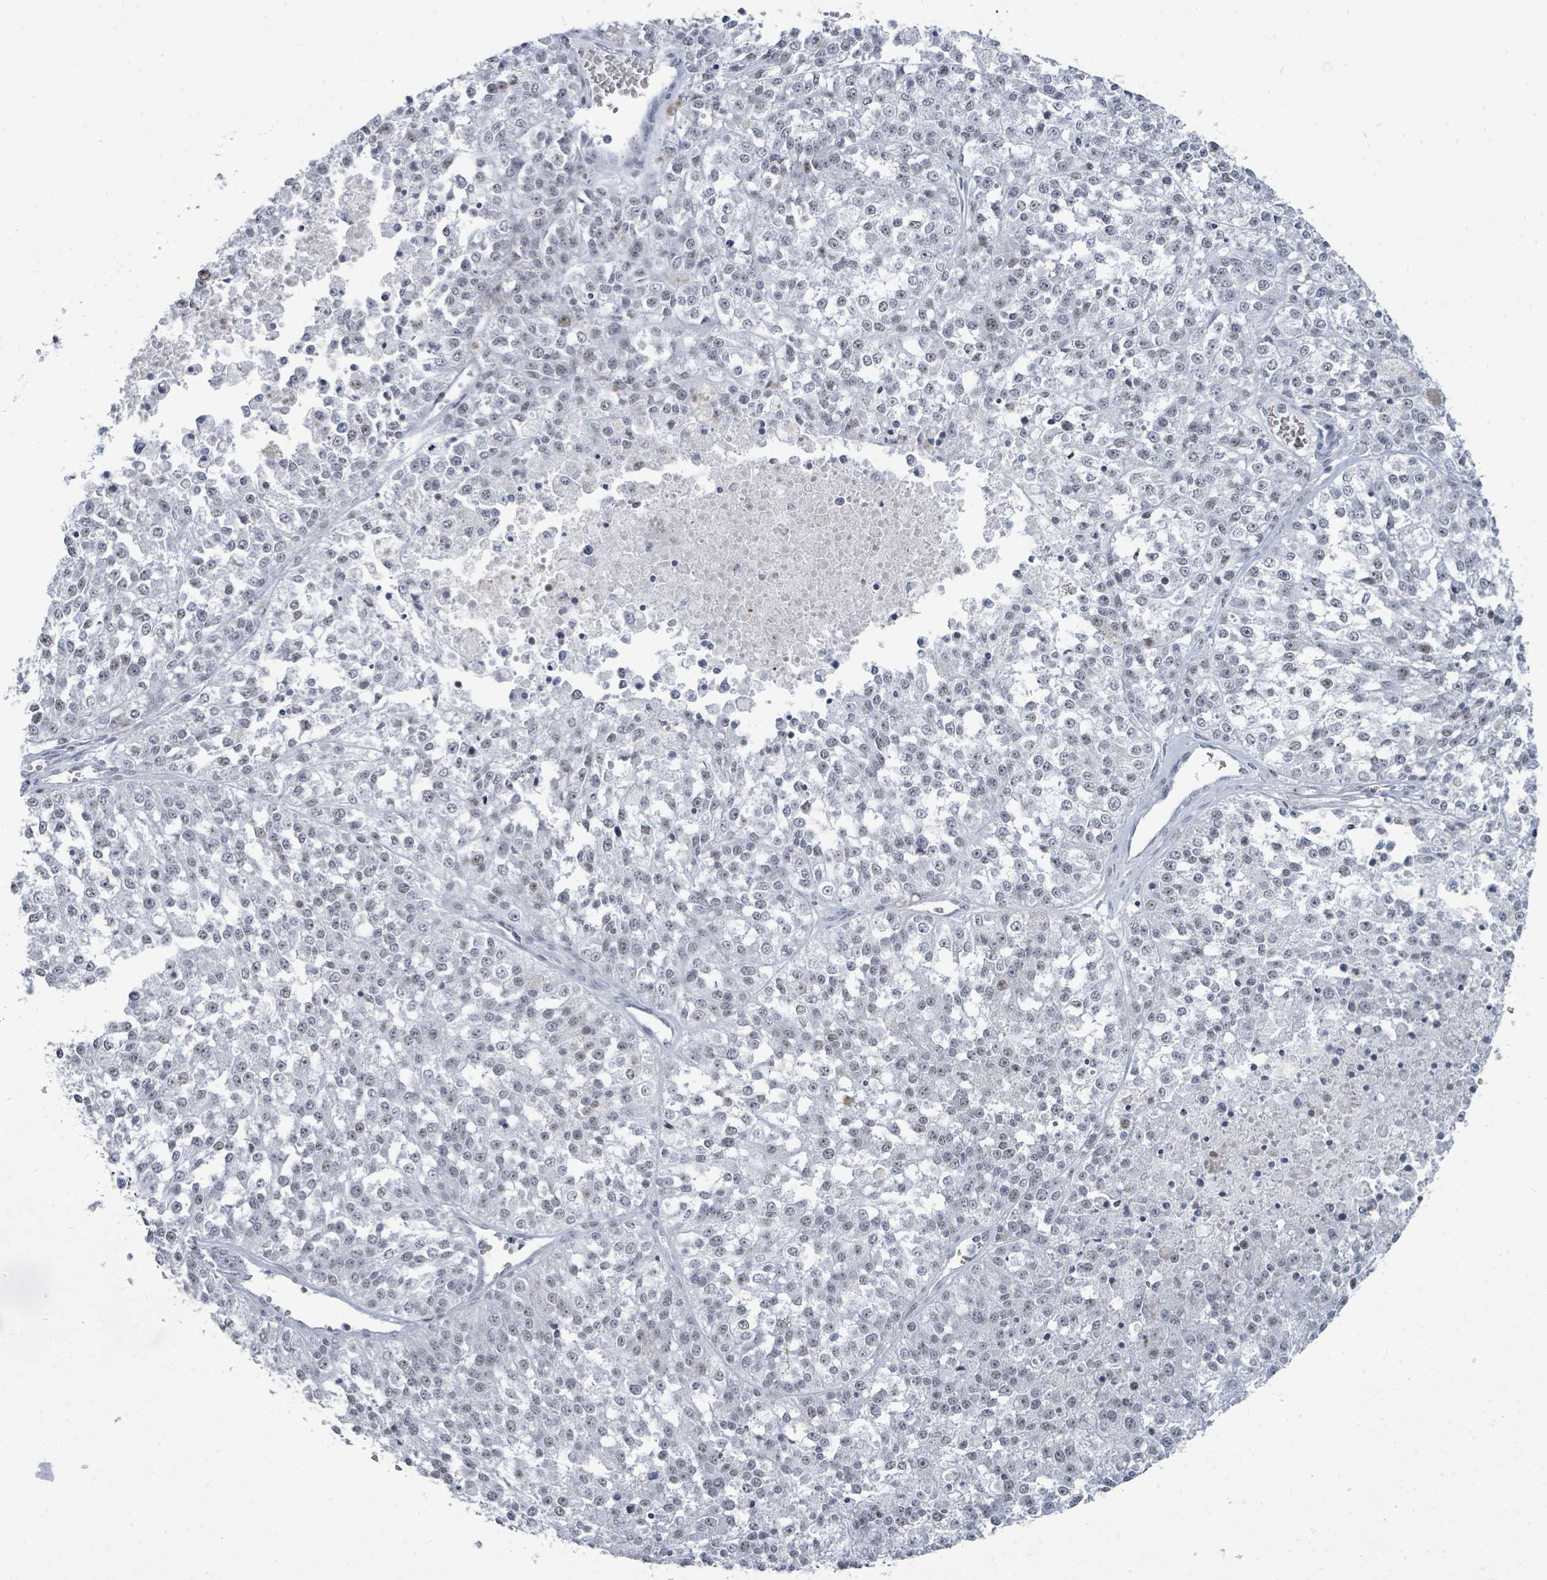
{"staining": {"intensity": "weak", "quantity": "25%-75%", "location": "nuclear"}, "tissue": "melanoma", "cell_type": "Tumor cells", "image_type": "cancer", "snomed": [{"axis": "morphology", "description": "Malignant melanoma, NOS"}, {"axis": "topography", "description": "Skin"}], "caption": "Malignant melanoma tissue demonstrates weak nuclear staining in about 25%-75% of tumor cells, visualized by immunohistochemistry. (DAB (3,3'-diaminobenzidine) IHC, brown staining for protein, blue staining for nuclei).", "gene": "CT45A5", "patient": {"sex": "female", "age": 64}}